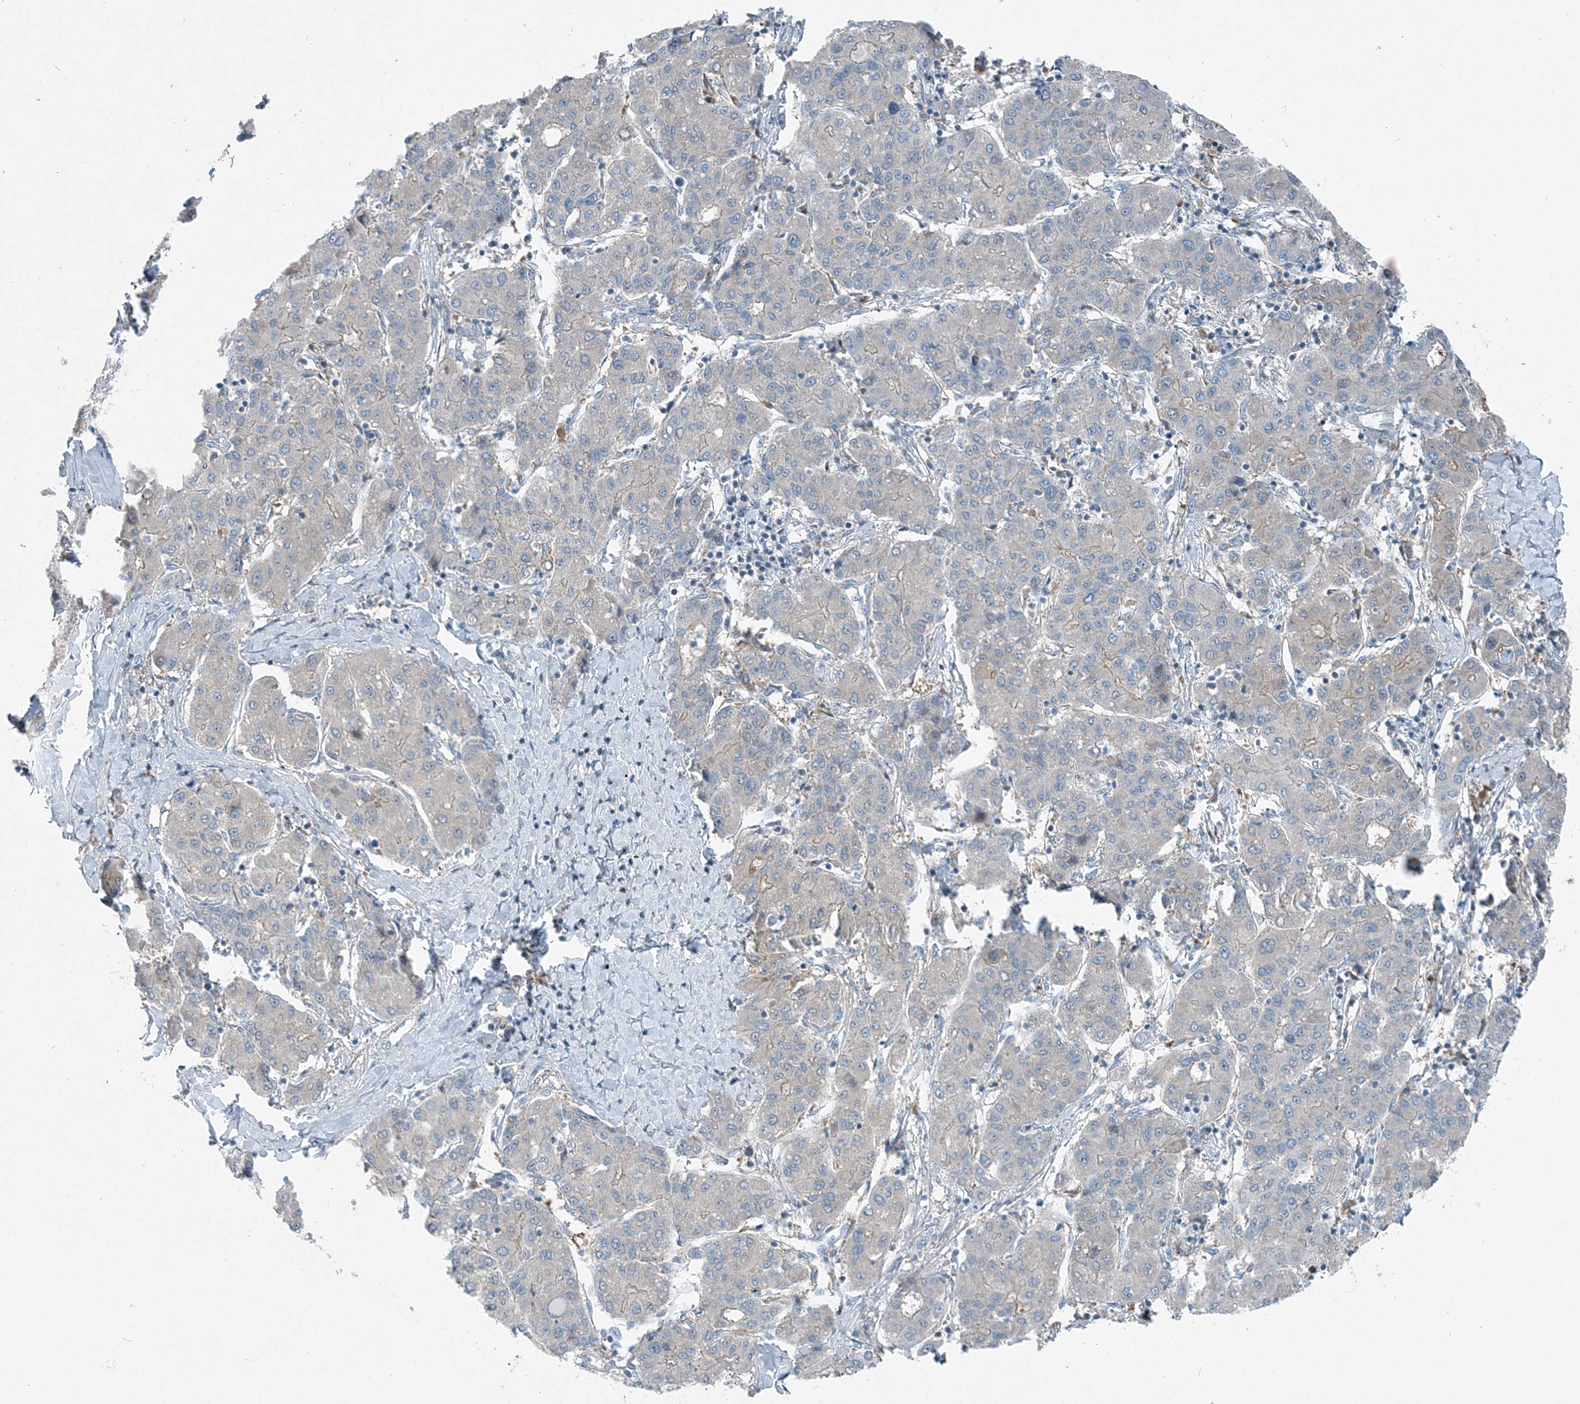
{"staining": {"intensity": "negative", "quantity": "none", "location": "none"}, "tissue": "liver cancer", "cell_type": "Tumor cells", "image_type": "cancer", "snomed": [{"axis": "morphology", "description": "Carcinoma, Hepatocellular, NOS"}, {"axis": "topography", "description": "Liver"}], "caption": "IHC photomicrograph of human hepatocellular carcinoma (liver) stained for a protein (brown), which demonstrates no positivity in tumor cells.", "gene": "ARMH1", "patient": {"sex": "male", "age": 65}}